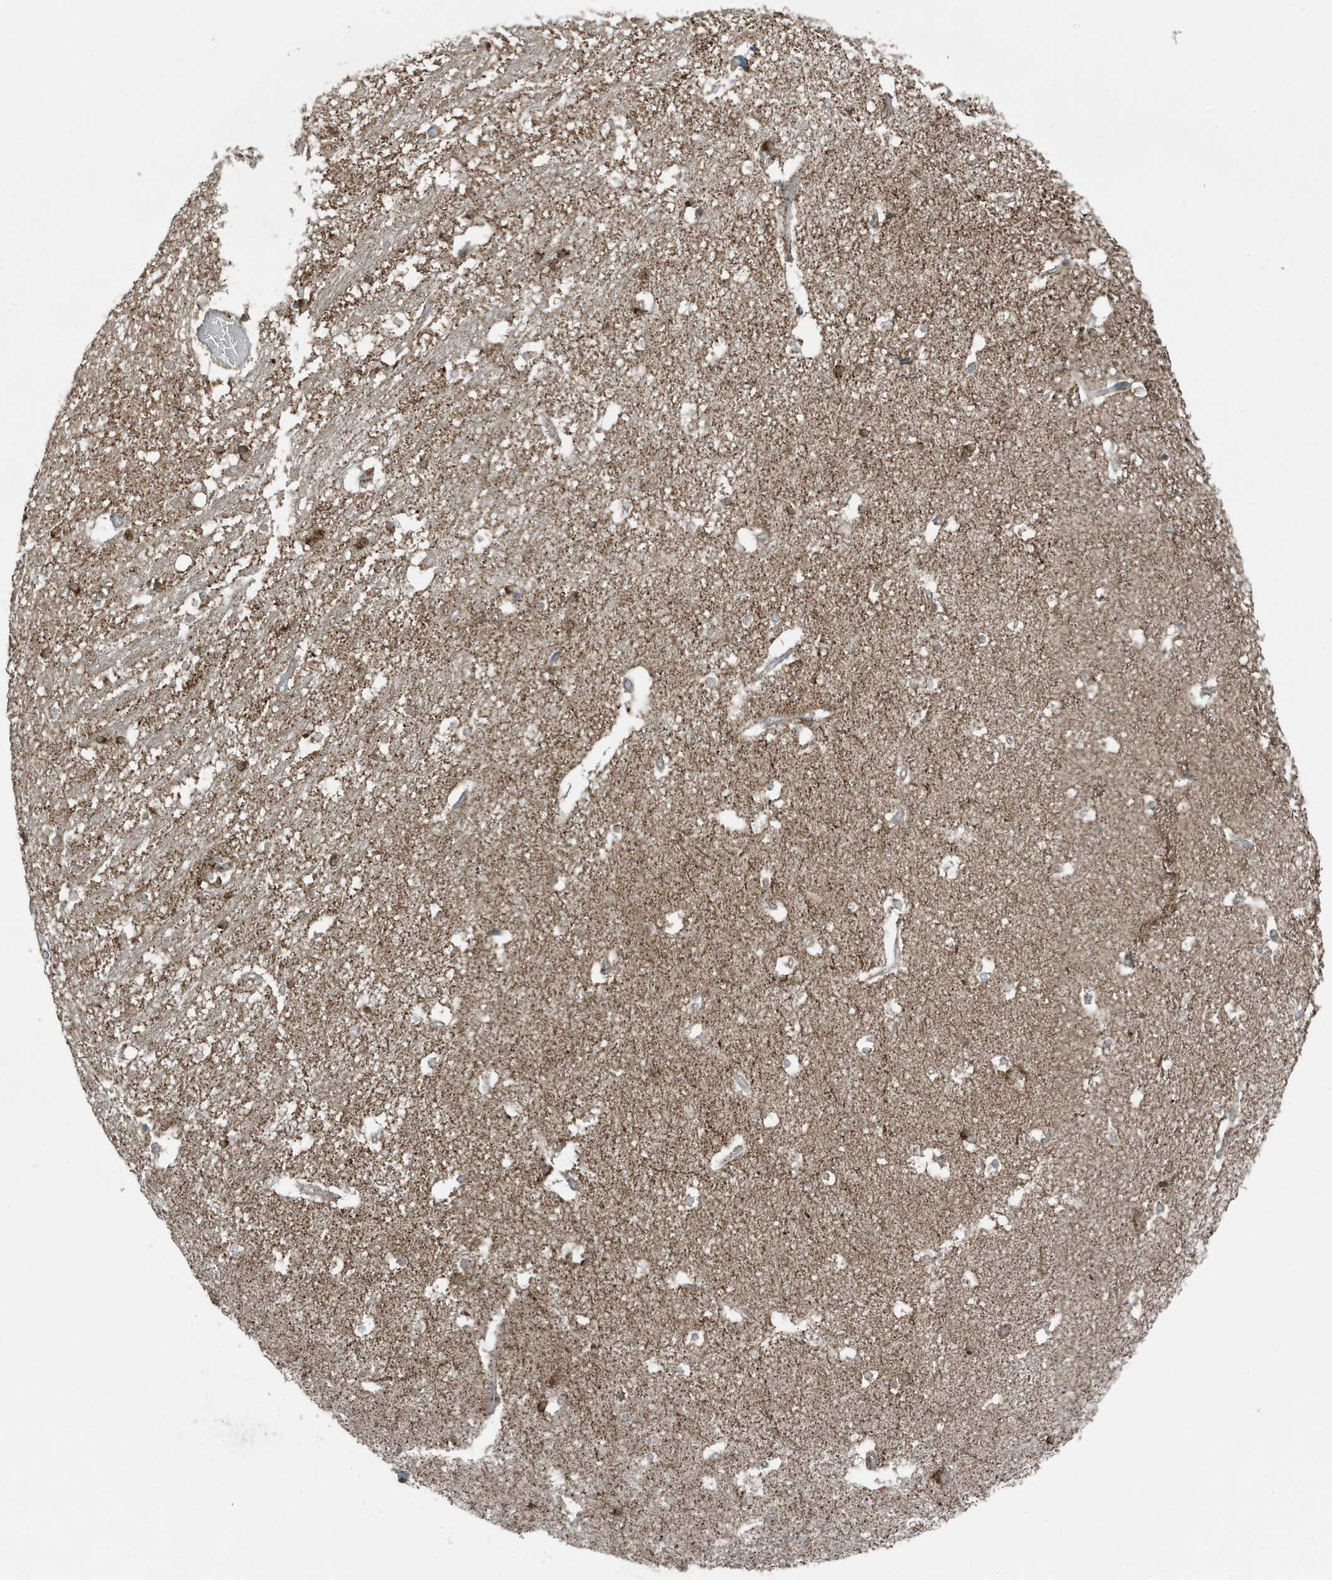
{"staining": {"intensity": "moderate", "quantity": "25%-75%", "location": "cytoplasmic/membranous"}, "tissue": "hippocampus", "cell_type": "Glial cells", "image_type": "normal", "snomed": [{"axis": "morphology", "description": "Normal tissue, NOS"}, {"axis": "topography", "description": "Hippocampus"}], "caption": "DAB immunohistochemical staining of benign human hippocampus demonstrates moderate cytoplasmic/membranous protein staining in approximately 25%-75% of glial cells. The staining was performed using DAB (3,3'-diaminobenzidine) to visualize the protein expression in brown, while the nuclei were stained in blue with hematoxylin (Magnification: 20x).", "gene": "GOLGA4", "patient": {"sex": "female", "age": 52}}